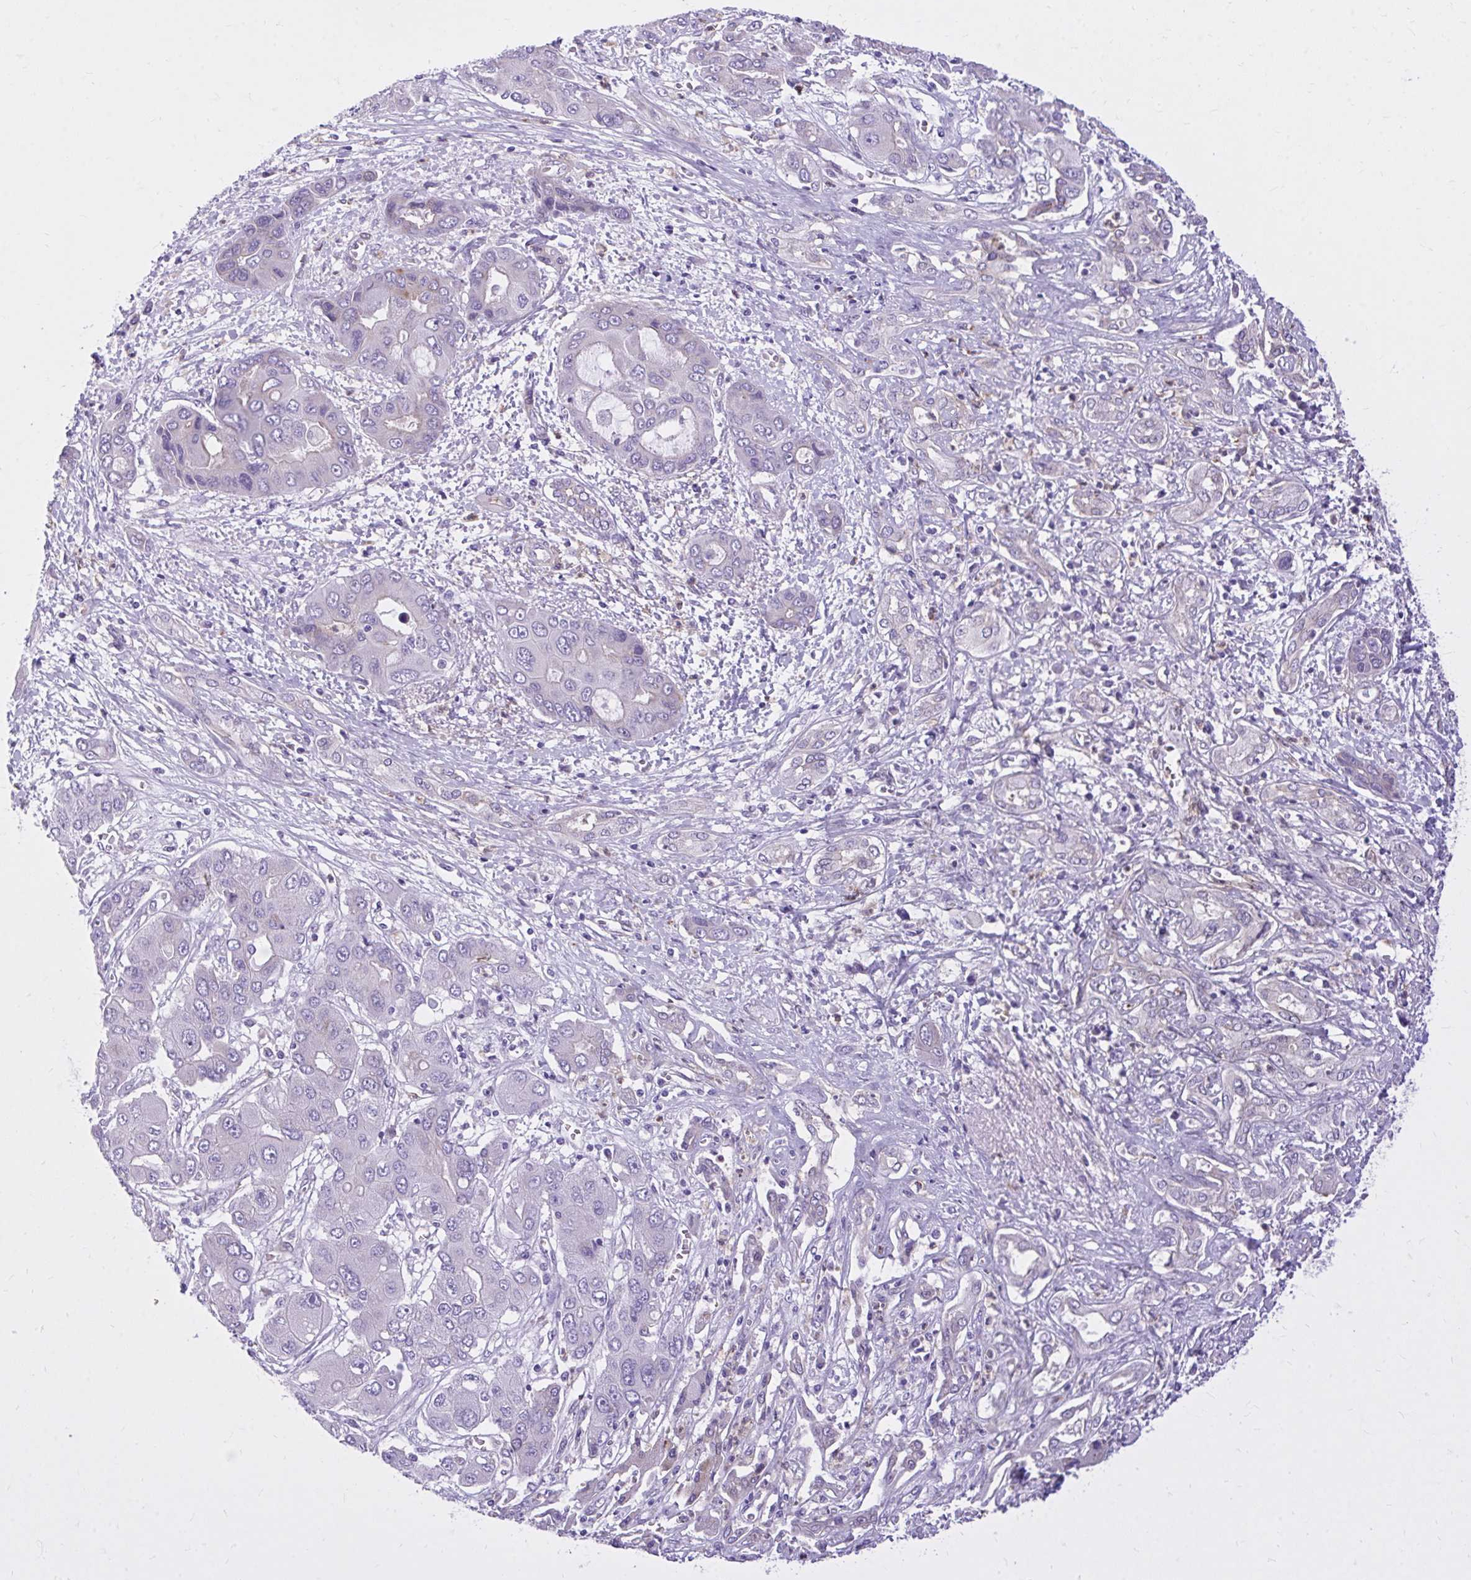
{"staining": {"intensity": "negative", "quantity": "none", "location": "none"}, "tissue": "liver cancer", "cell_type": "Tumor cells", "image_type": "cancer", "snomed": [{"axis": "morphology", "description": "Cholangiocarcinoma"}, {"axis": "topography", "description": "Liver"}], "caption": "High magnification brightfield microscopy of liver cancer (cholangiocarcinoma) stained with DAB (brown) and counterstained with hematoxylin (blue): tumor cells show no significant positivity.", "gene": "ADAMTSL1", "patient": {"sex": "male", "age": 67}}